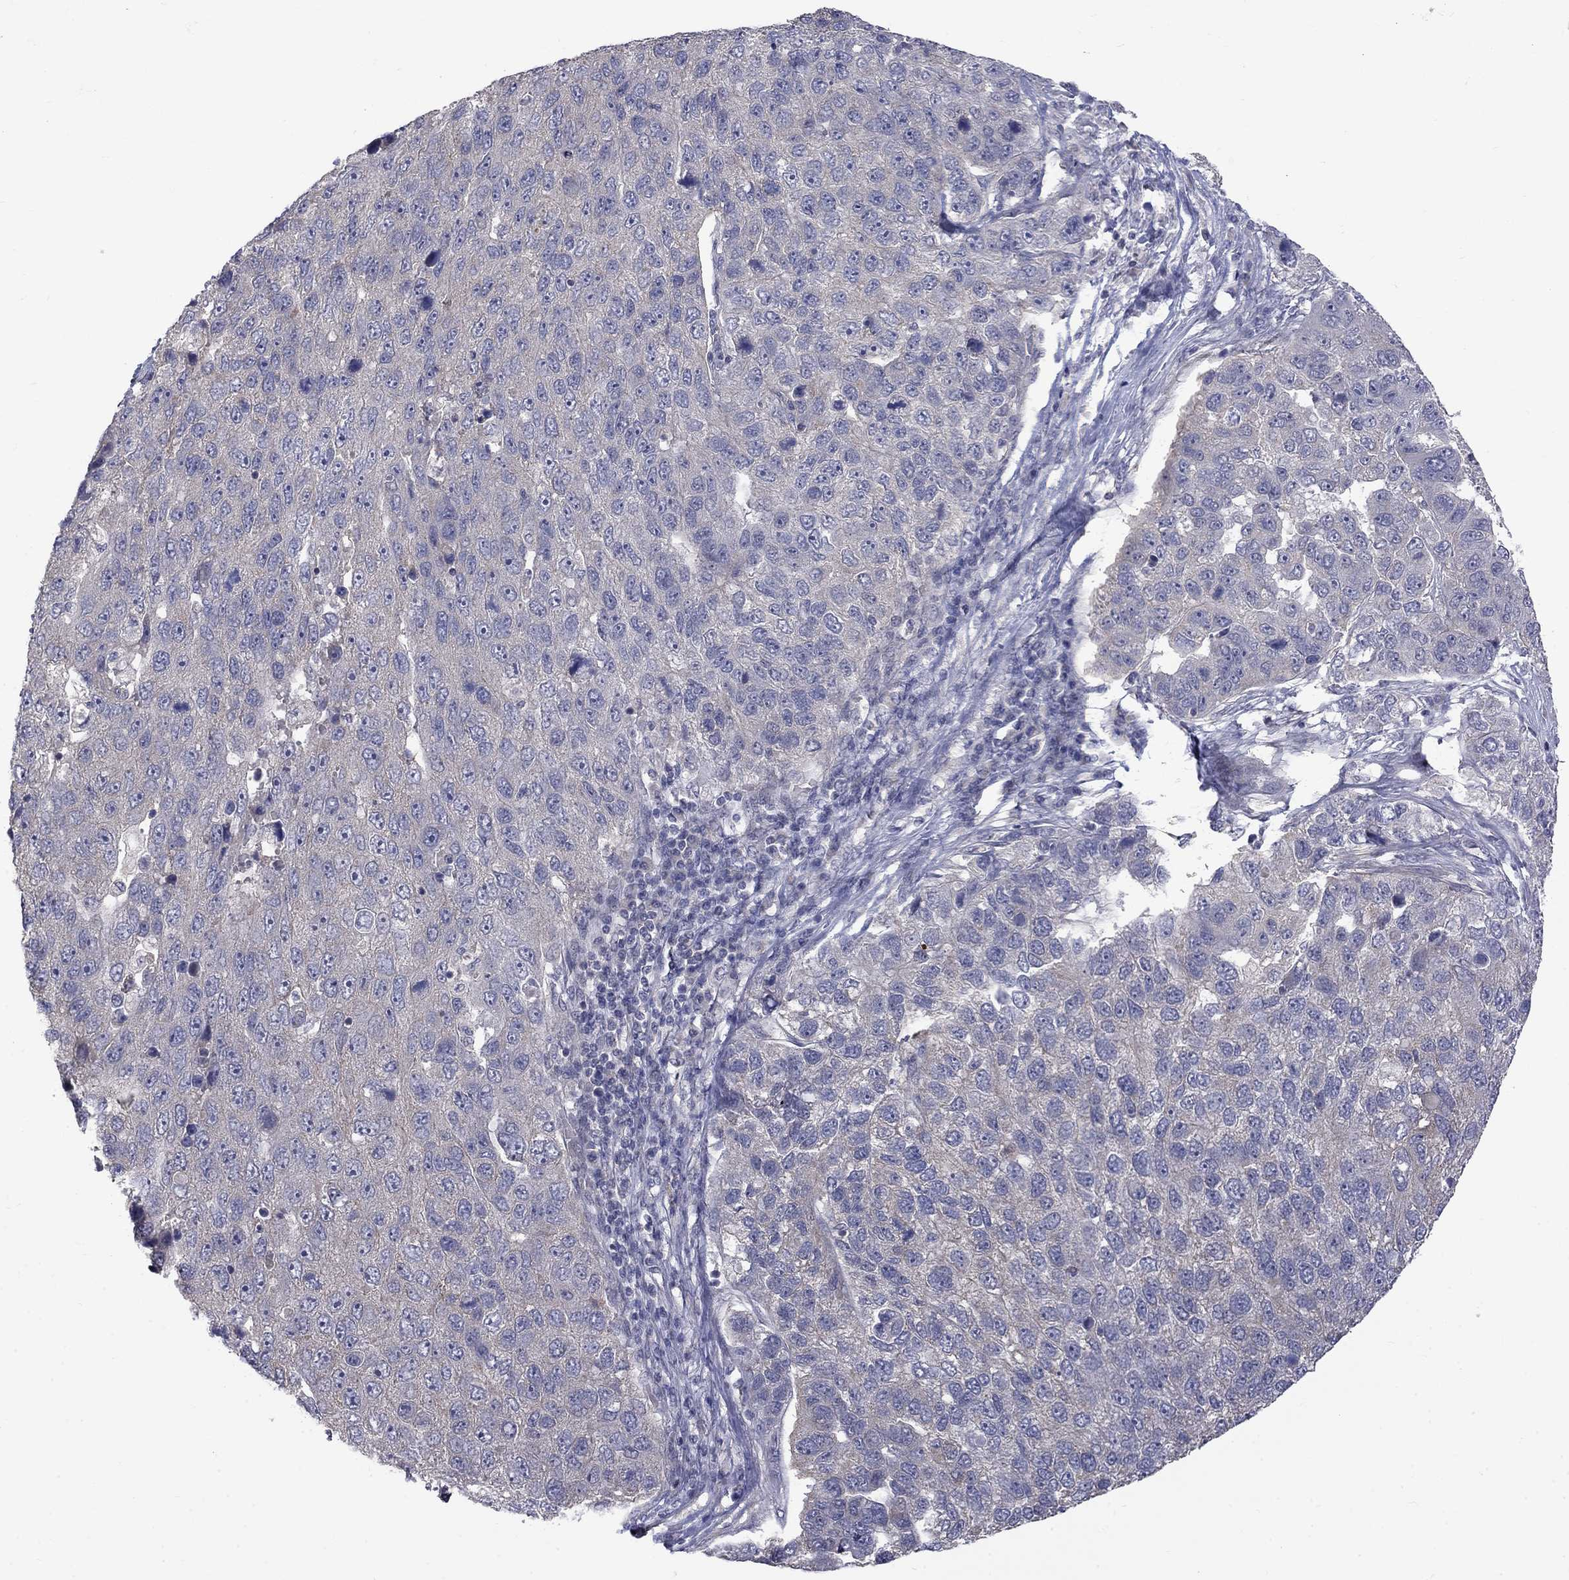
{"staining": {"intensity": "negative", "quantity": "none", "location": "none"}, "tissue": "pancreatic cancer", "cell_type": "Tumor cells", "image_type": "cancer", "snomed": [{"axis": "morphology", "description": "Adenocarcinoma, NOS"}, {"axis": "topography", "description": "Pancreas"}], "caption": "This histopathology image is of adenocarcinoma (pancreatic) stained with immunohistochemistry to label a protein in brown with the nuclei are counter-stained blue. There is no positivity in tumor cells.", "gene": "SLC39A14", "patient": {"sex": "female", "age": 61}}